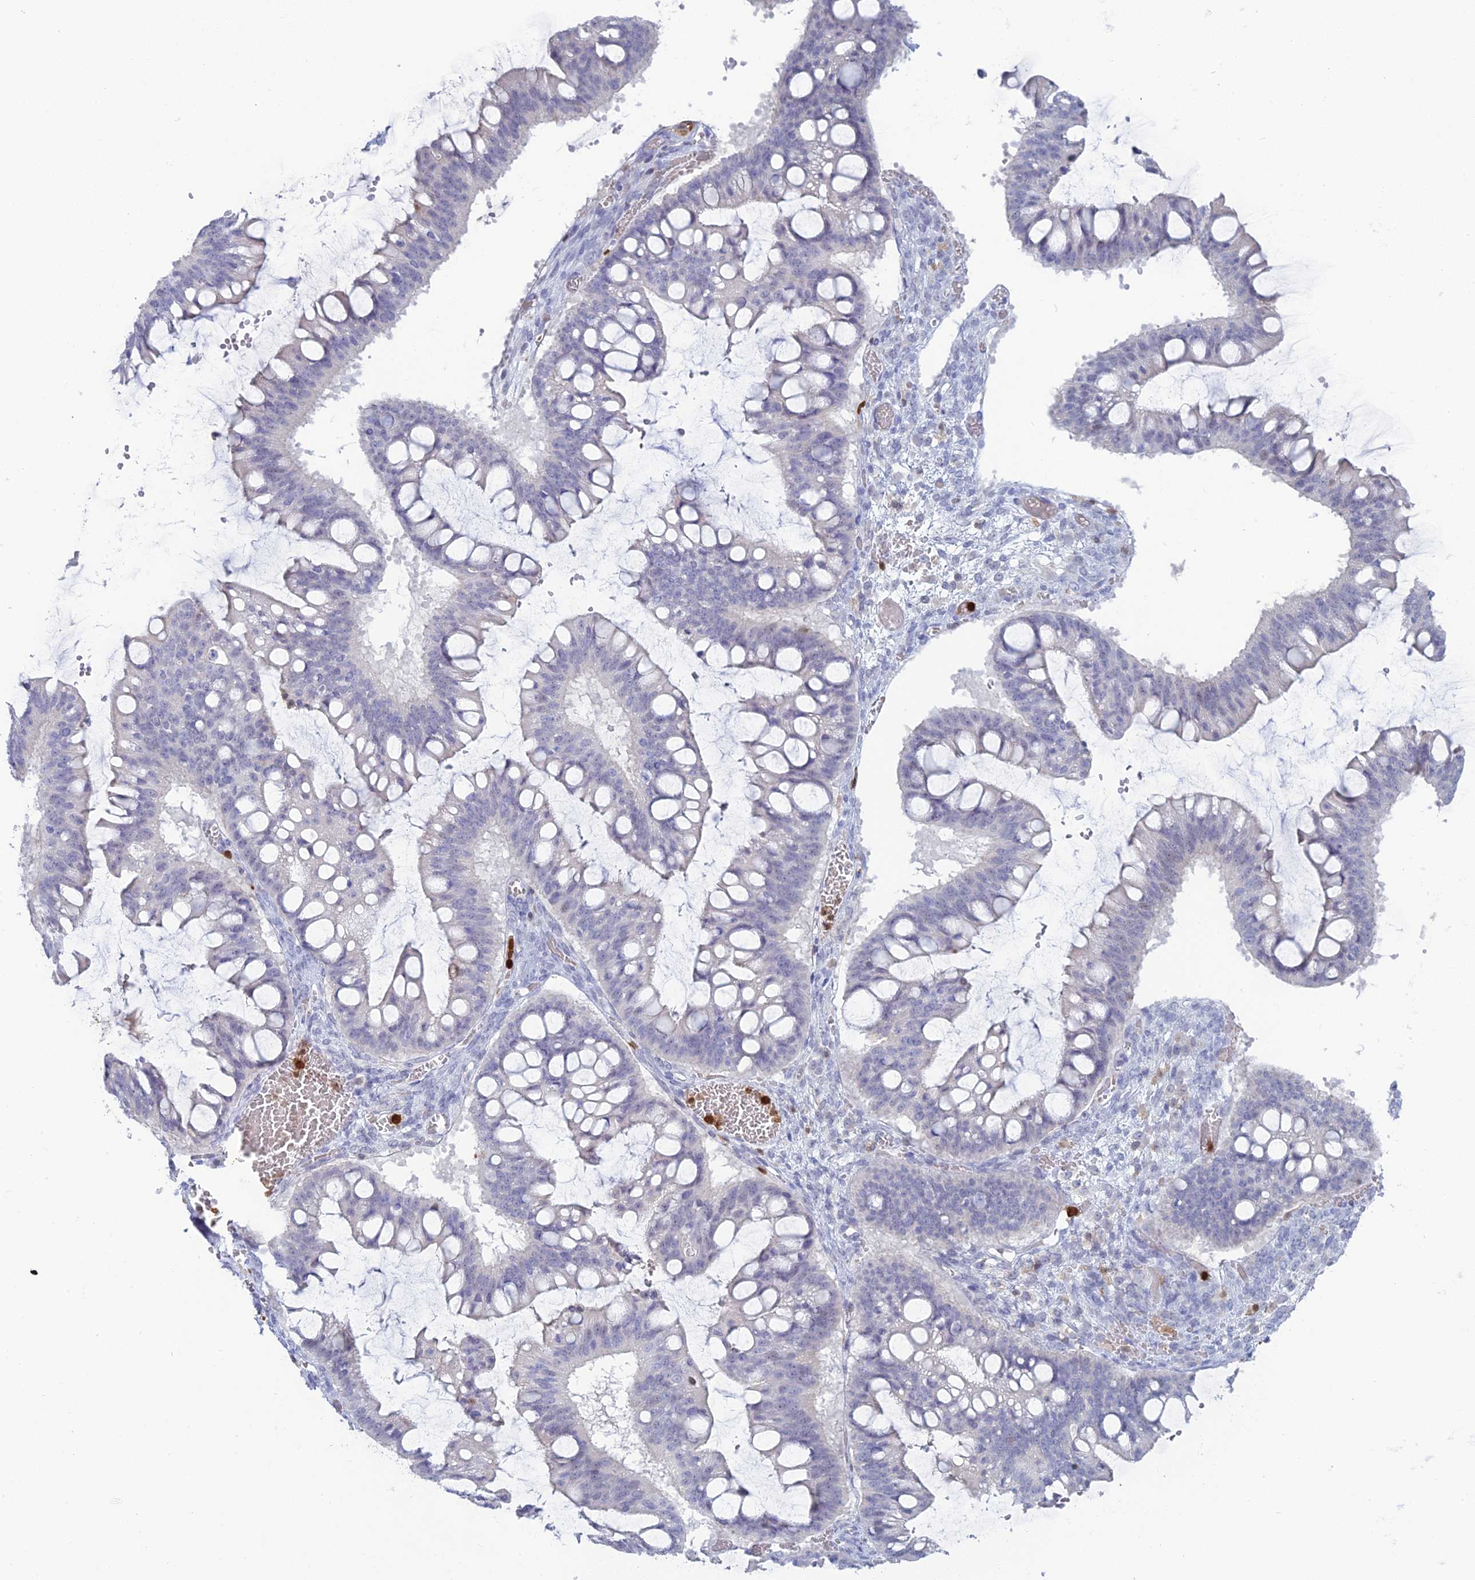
{"staining": {"intensity": "negative", "quantity": "none", "location": "none"}, "tissue": "ovarian cancer", "cell_type": "Tumor cells", "image_type": "cancer", "snomed": [{"axis": "morphology", "description": "Cystadenocarcinoma, mucinous, NOS"}, {"axis": "topography", "description": "Ovary"}], "caption": "A high-resolution micrograph shows immunohistochemistry staining of ovarian cancer, which exhibits no significant staining in tumor cells.", "gene": "PGBD4", "patient": {"sex": "female", "age": 73}}